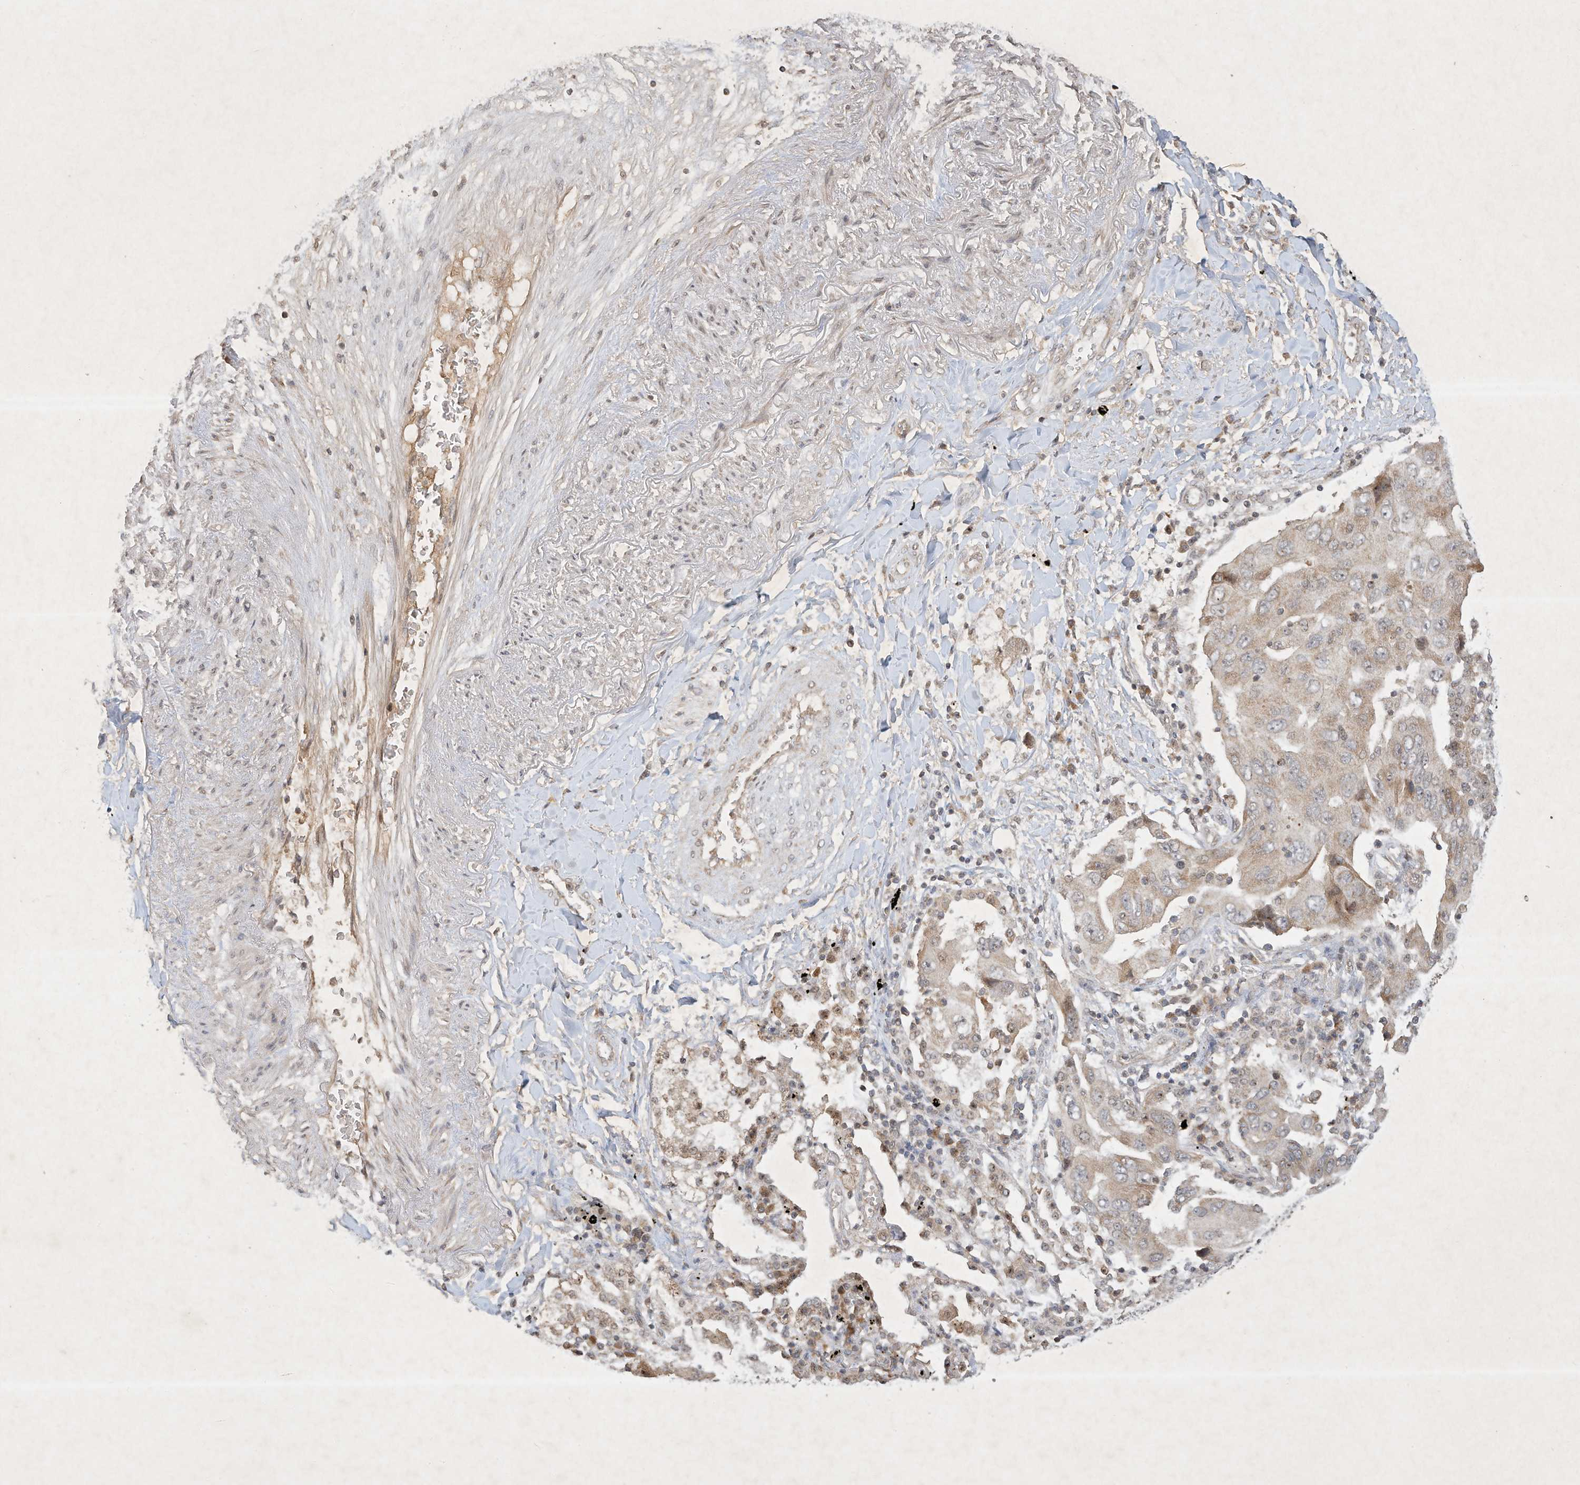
{"staining": {"intensity": "weak", "quantity": ">75%", "location": "cytoplasmic/membranous"}, "tissue": "lung cancer", "cell_type": "Tumor cells", "image_type": "cancer", "snomed": [{"axis": "morphology", "description": "Adenocarcinoma, NOS"}, {"axis": "topography", "description": "Lung"}], "caption": "Immunohistochemistry (IHC) histopathology image of lung cancer (adenocarcinoma) stained for a protein (brown), which reveals low levels of weak cytoplasmic/membranous positivity in approximately >75% of tumor cells.", "gene": "BTRC", "patient": {"sex": "female", "age": 65}}